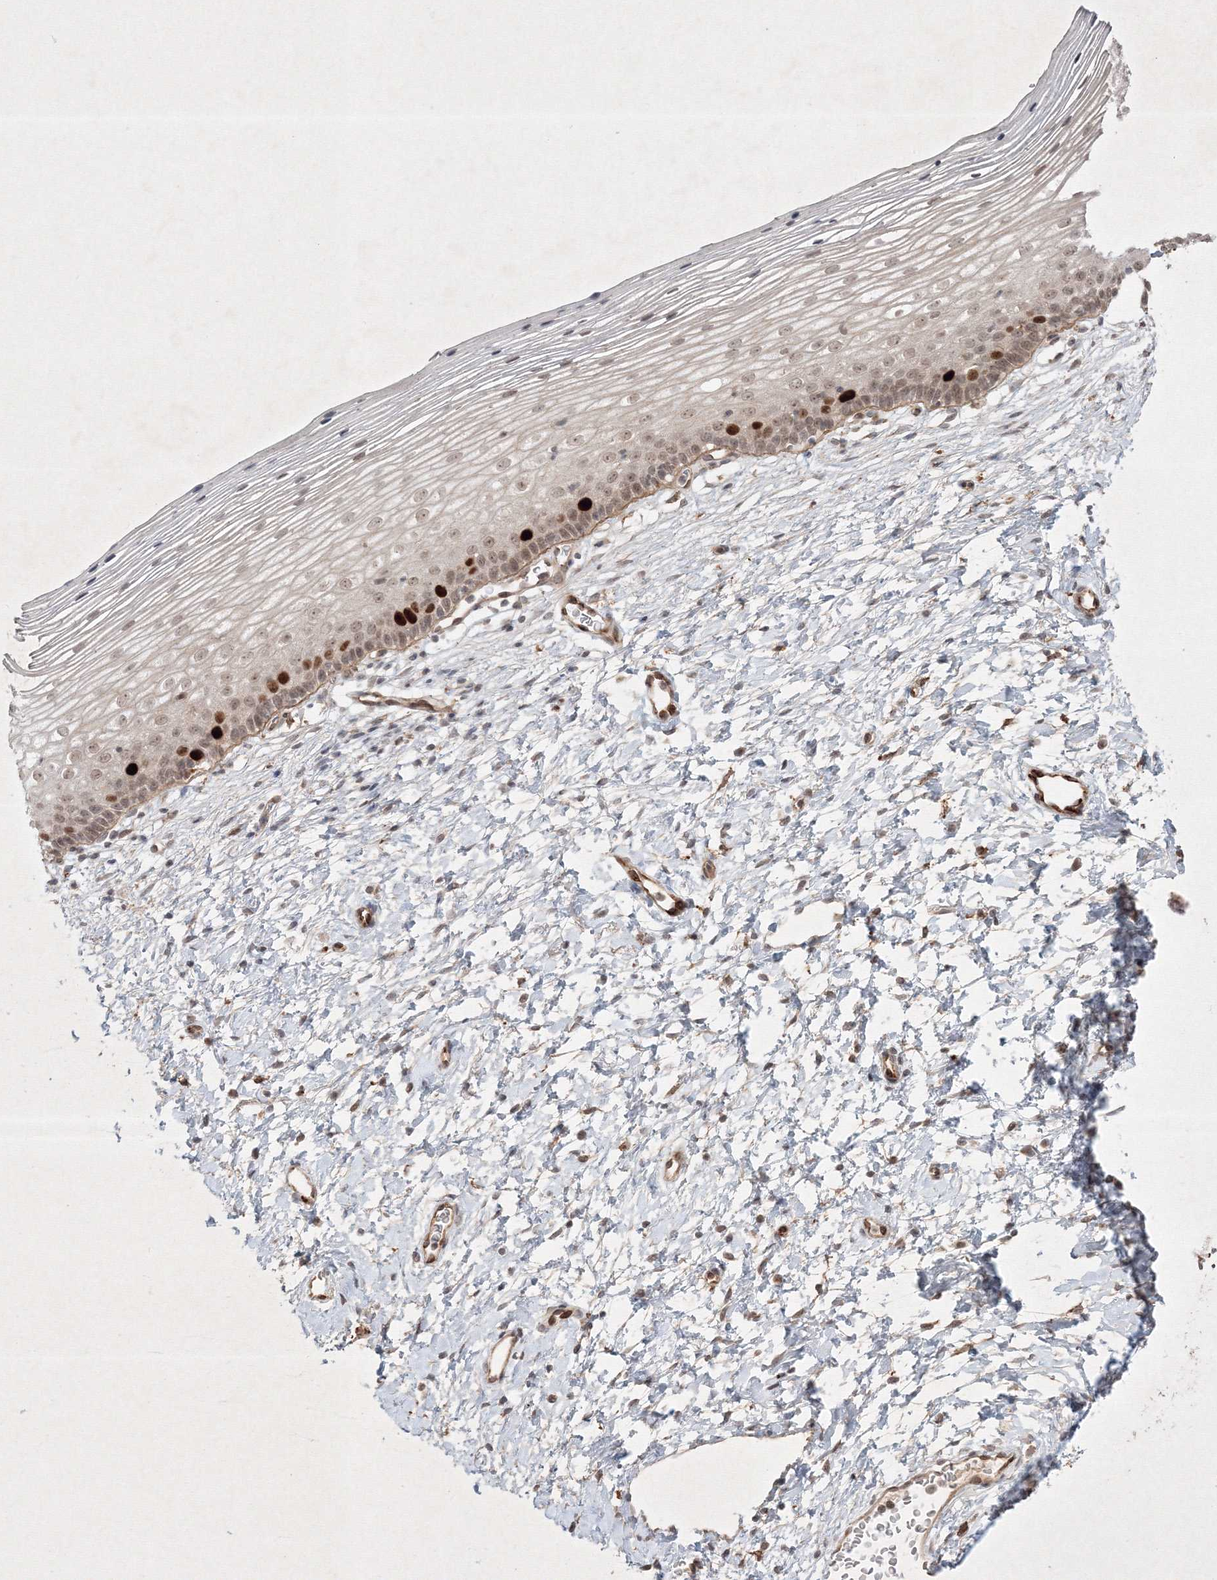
{"staining": {"intensity": "moderate", "quantity": ">75%", "location": "cytoplasmic/membranous,nuclear"}, "tissue": "cervix", "cell_type": "Glandular cells", "image_type": "normal", "snomed": [{"axis": "morphology", "description": "Normal tissue, NOS"}, {"axis": "topography", "description": "Cervix"}], "caption": "Cervix stained with IHC exhibits moderate cytoplasmic/membranous,nuclear expression in approximately >75% of glandular cells. The staining was performed using DAB (3,3'-diaminobenzidine), with brown indicating positive protein expression. Nuclei are stained blue with hematoxylin.", "gene": "KIF20A", "patient": {"sex": "female", "age": 72}}